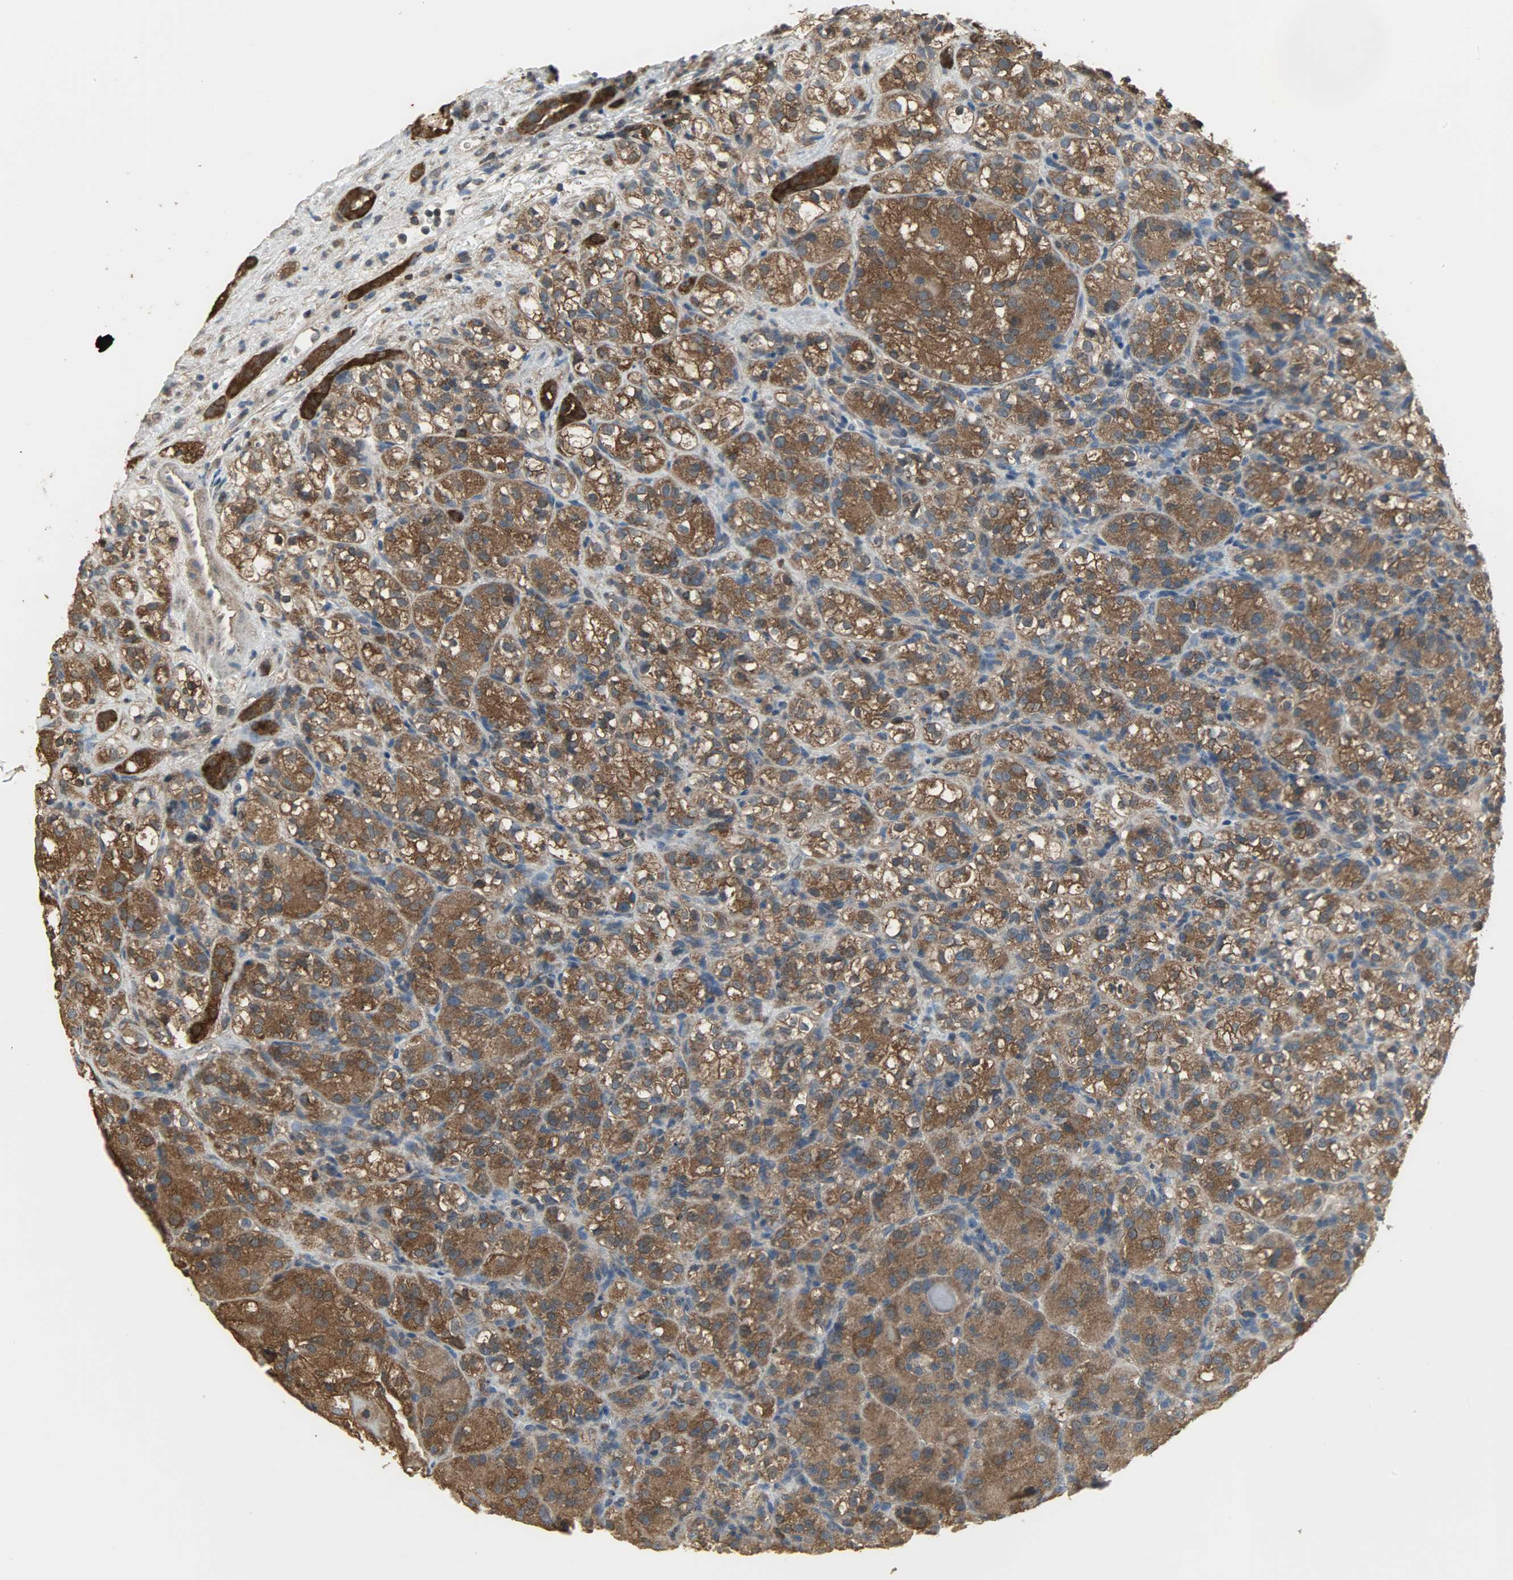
{"staining": {"intensity": "strong", "quantity": ">75%", "location": "cytoplasmic/membranous,nuclear"}, "tissue": "renal cancer", "cell_type": "Tumor cells", "image_type": "cancer", "snomed": [{"axis": "morphology", "description": "Normal tissue, NOS"}, {"axis": "morphology", "description": "Adenocarcinoma, NOS"}, {"axis": "topography", "description": "Kidney"}], "caption": "Renal adenocarcinoma stained for a protein displays strong cytoplasmic/membranous and nuclear positivity in tumor cells. The staining was performed using DAB (3,3'-diaminobenzidine), with brown indicating positive protein expression. Nuclei are stained blue with hematoxylin.", "gene": "LDHB", "patient": {"sex": "male", "age": 61}}